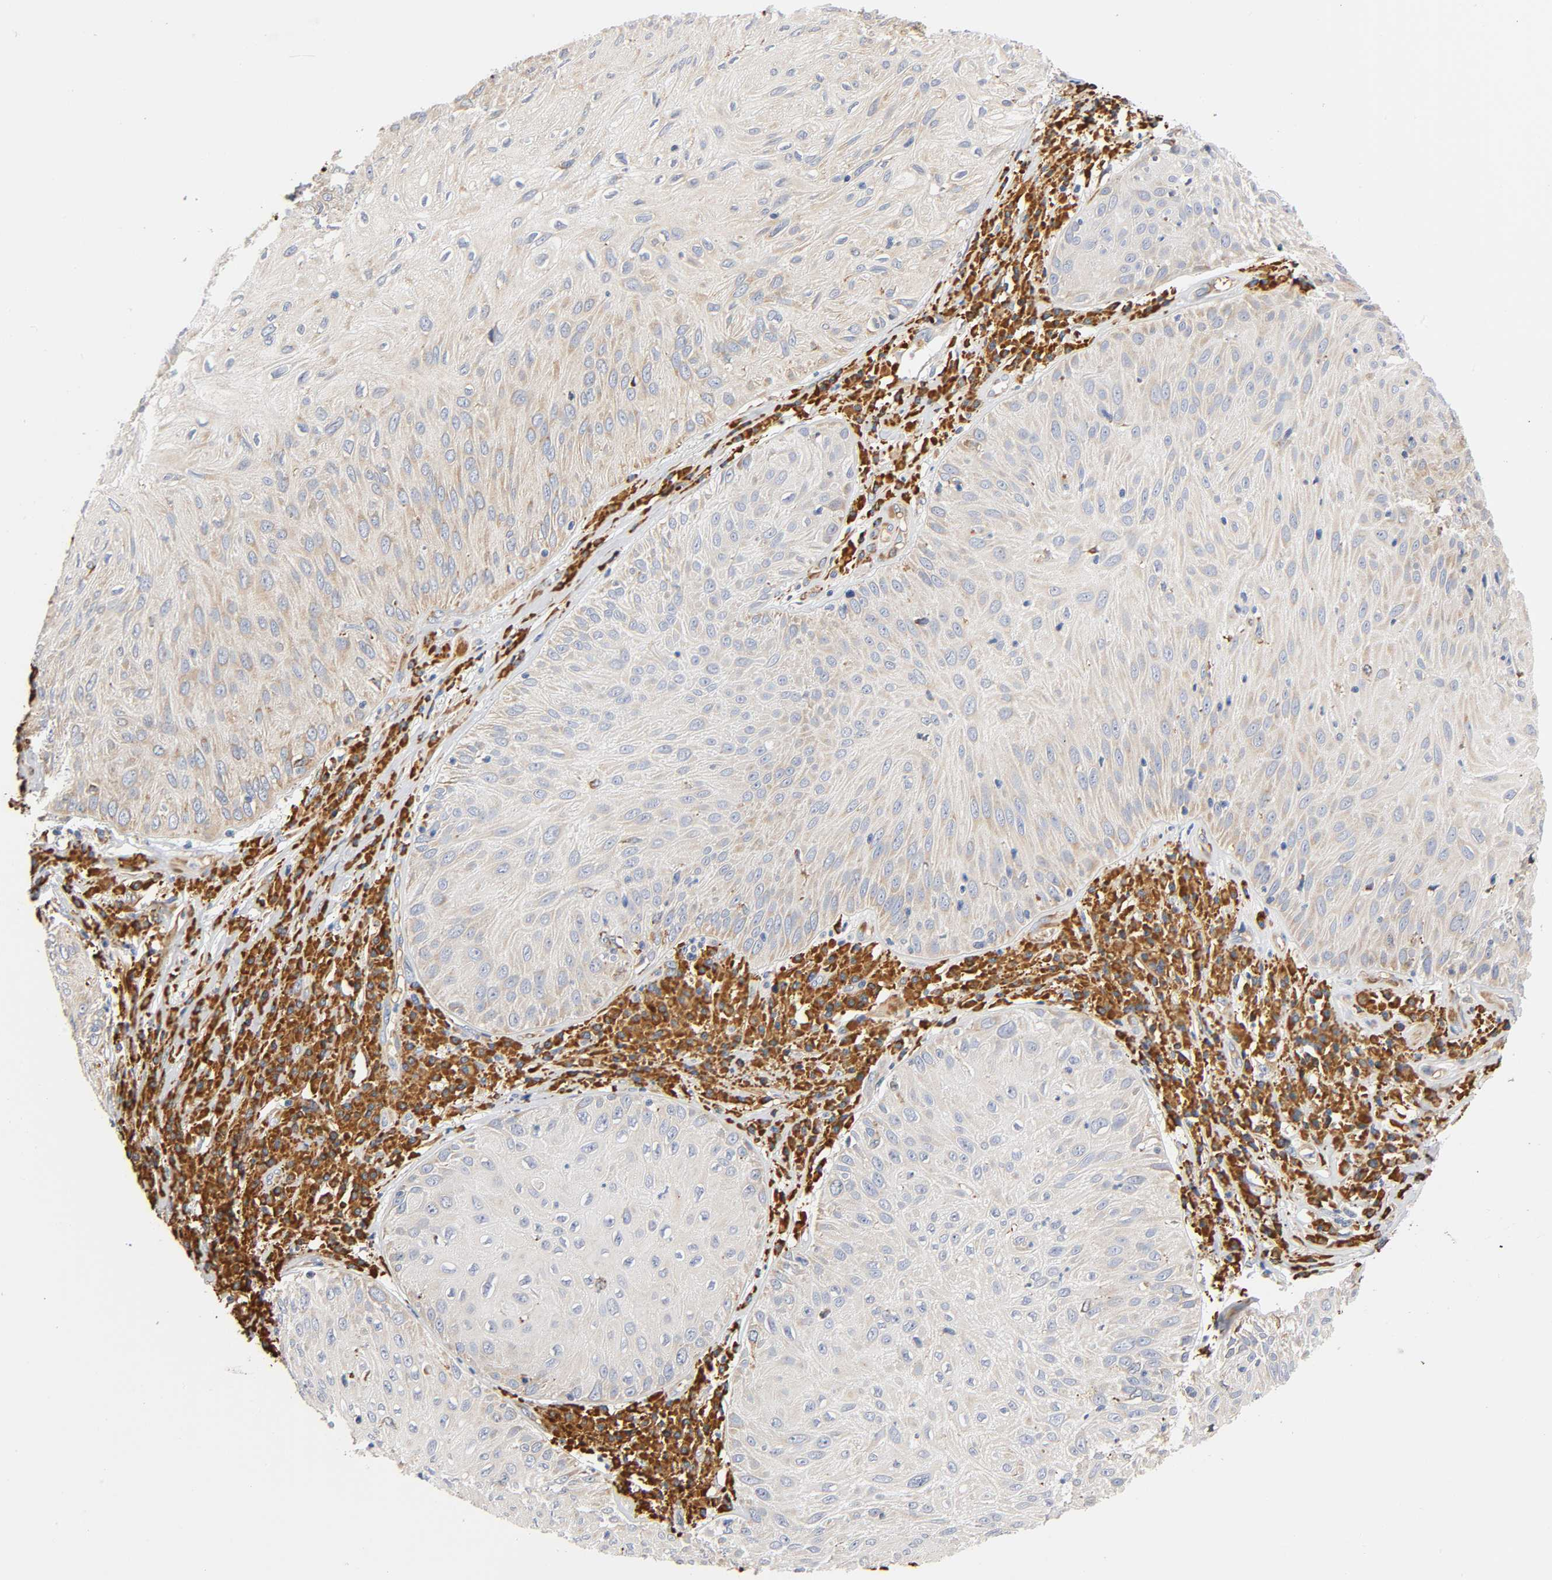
{"staining": {"intensity": "weak", "quantity": ">75%", "location": "cytoplasmic/membranous"}, "tissue": "skin cancer", "cell_type": "Tumor cells", "image_type": "cancer", "snomed": [{"axis": "morphology", "description": "Squamous cell carcinoma, NOS"}, {"axis": "topography", "description": "Skin"}], "caption": "Immunohistochemistry (IHC) image of human squamous cell carcinoma (skin) stained for a protein (brown), which shows low levels of weak cytoplasmic/membranous staining in about >75% of tumor cells.", "gene": "UCKL1", "patient": {"sex": "male", "age": 65}}